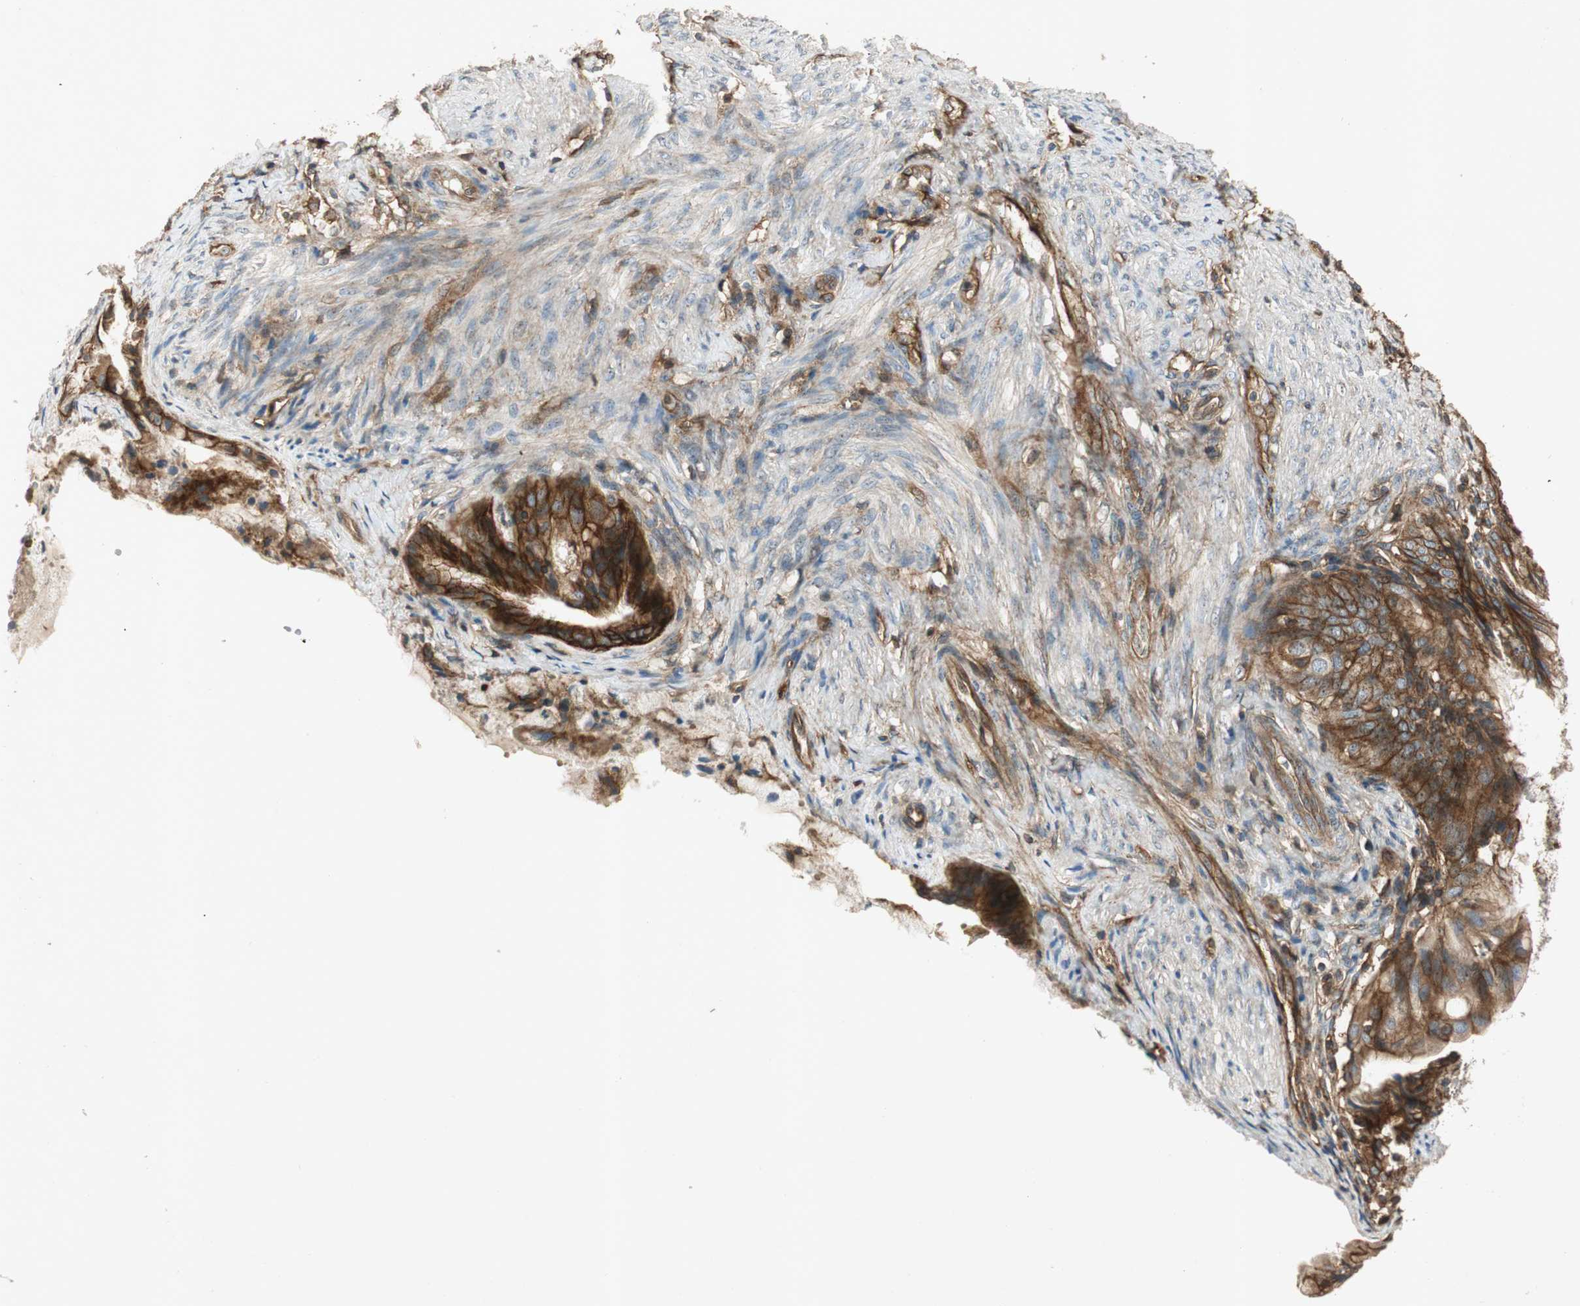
{"staining": {"intensity": "strong", "quantity": ">75%", "location": "cytoplasmic/membranous"}, "tissue": "endometrial cancer", "cell_type": "Tumor cells", "image_type": "cancer", "snomed": [{"axis": "morphology", "description": "Adenocarcinoma, NOS"}, {"axis": "topography", "description": "Endometrium"}], "caption": "Endometrial cancer (adenocarcinoma) was stained to show a protein in brown. There is high levels of strong cytoplasmic/membranous positivity in about >75% of tumor cells. Immunohistochemistry (ihc) stains the protein of interest in brown and the nuclei are stained blue.", "gene": "BTN3A3", "patient": {"sex": "female", "age": 86}}